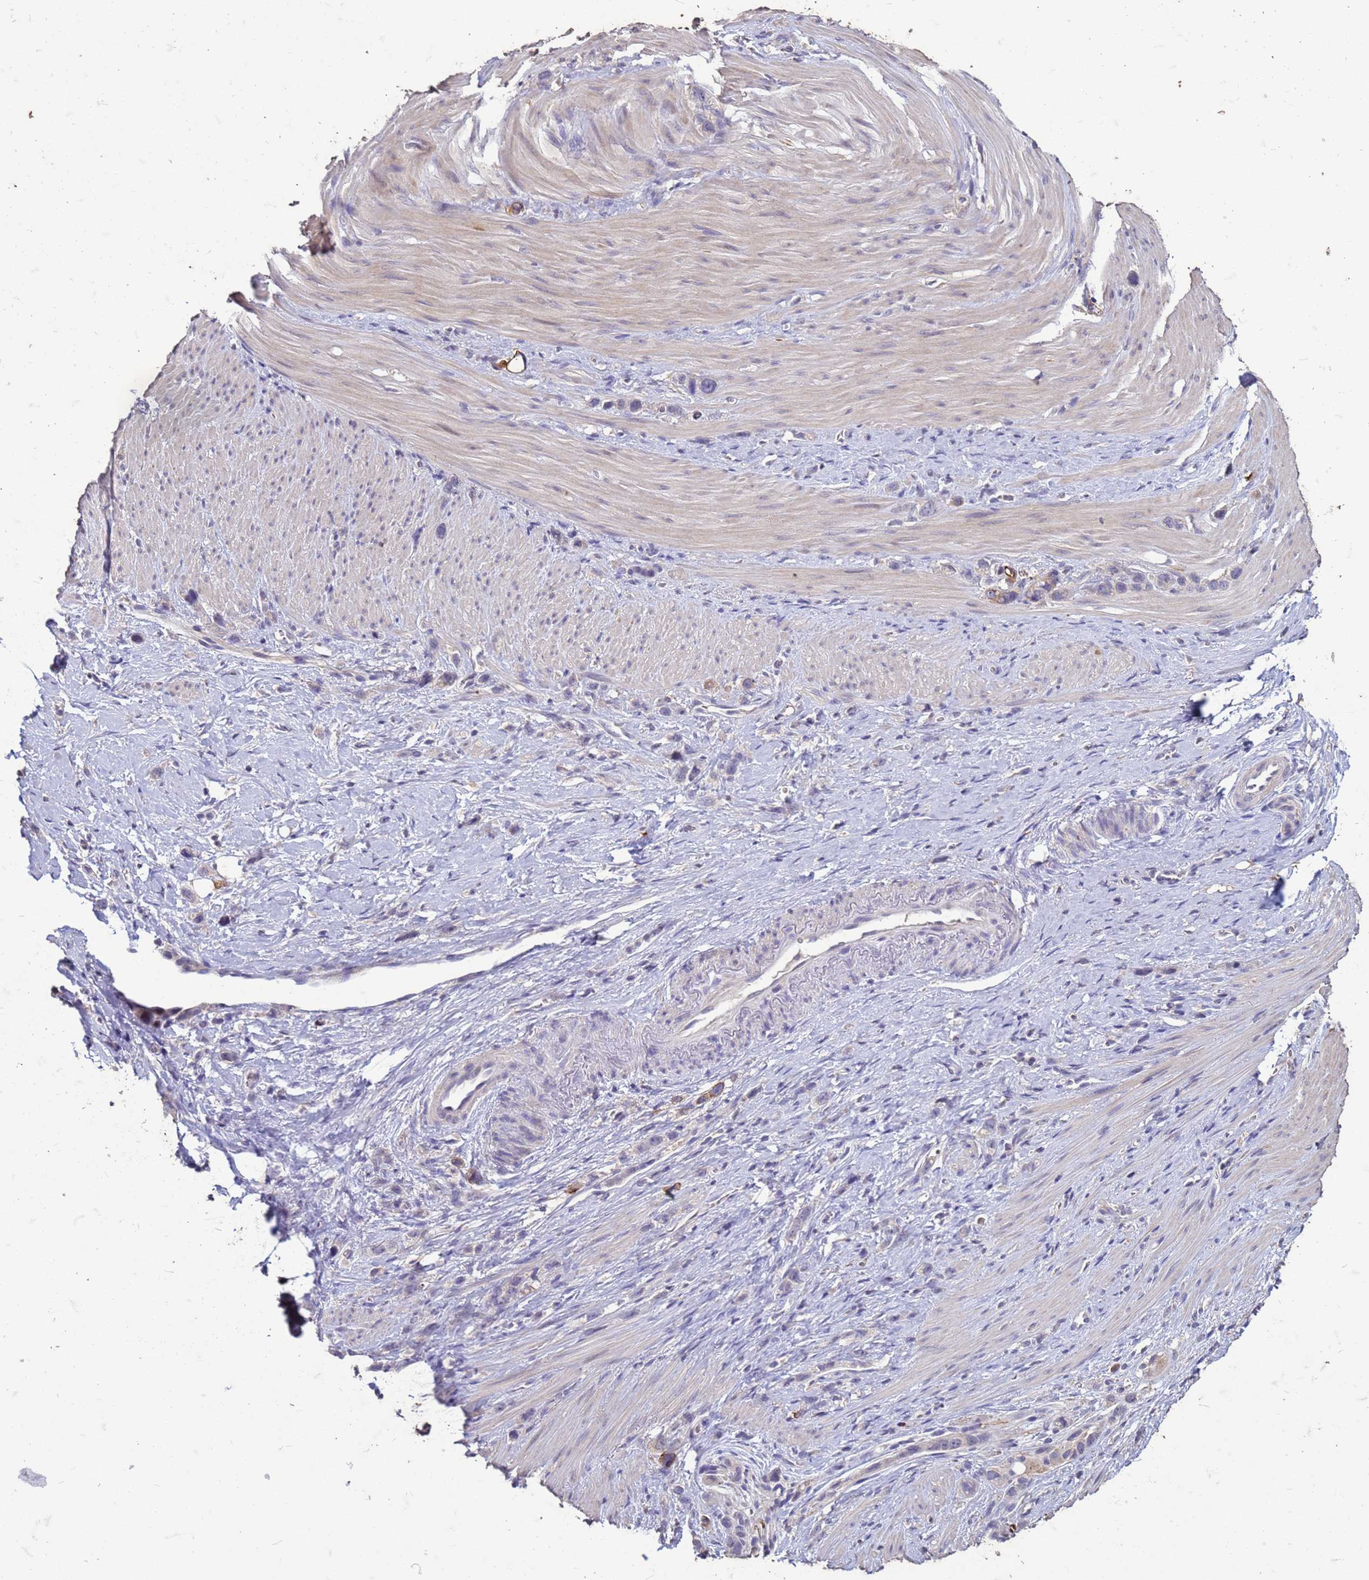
{"staining": {"intensity": "weak", "quantity": "<25%", "location": "cytoplasmic/membranous"}, "tissue": "stomach cancer", "cell_type": "Tumor cells", "image_type": "cancer", "snomed": [{"axis": "morphology", "description": "Adenocarcinoma, NOS"}, {"axis": "topography", "description": "Stomach"}], "caption": "High magnification brightfield microscopy of stomach adenocarcinoma stained with DAB (3,3'-diaminobenzidine) (brown) and counterstained with hematoxylin (blue): tumor cells show no significant positivity.", "gene": "FAM184B", "patient": {"sex": "female", "age": 65}}